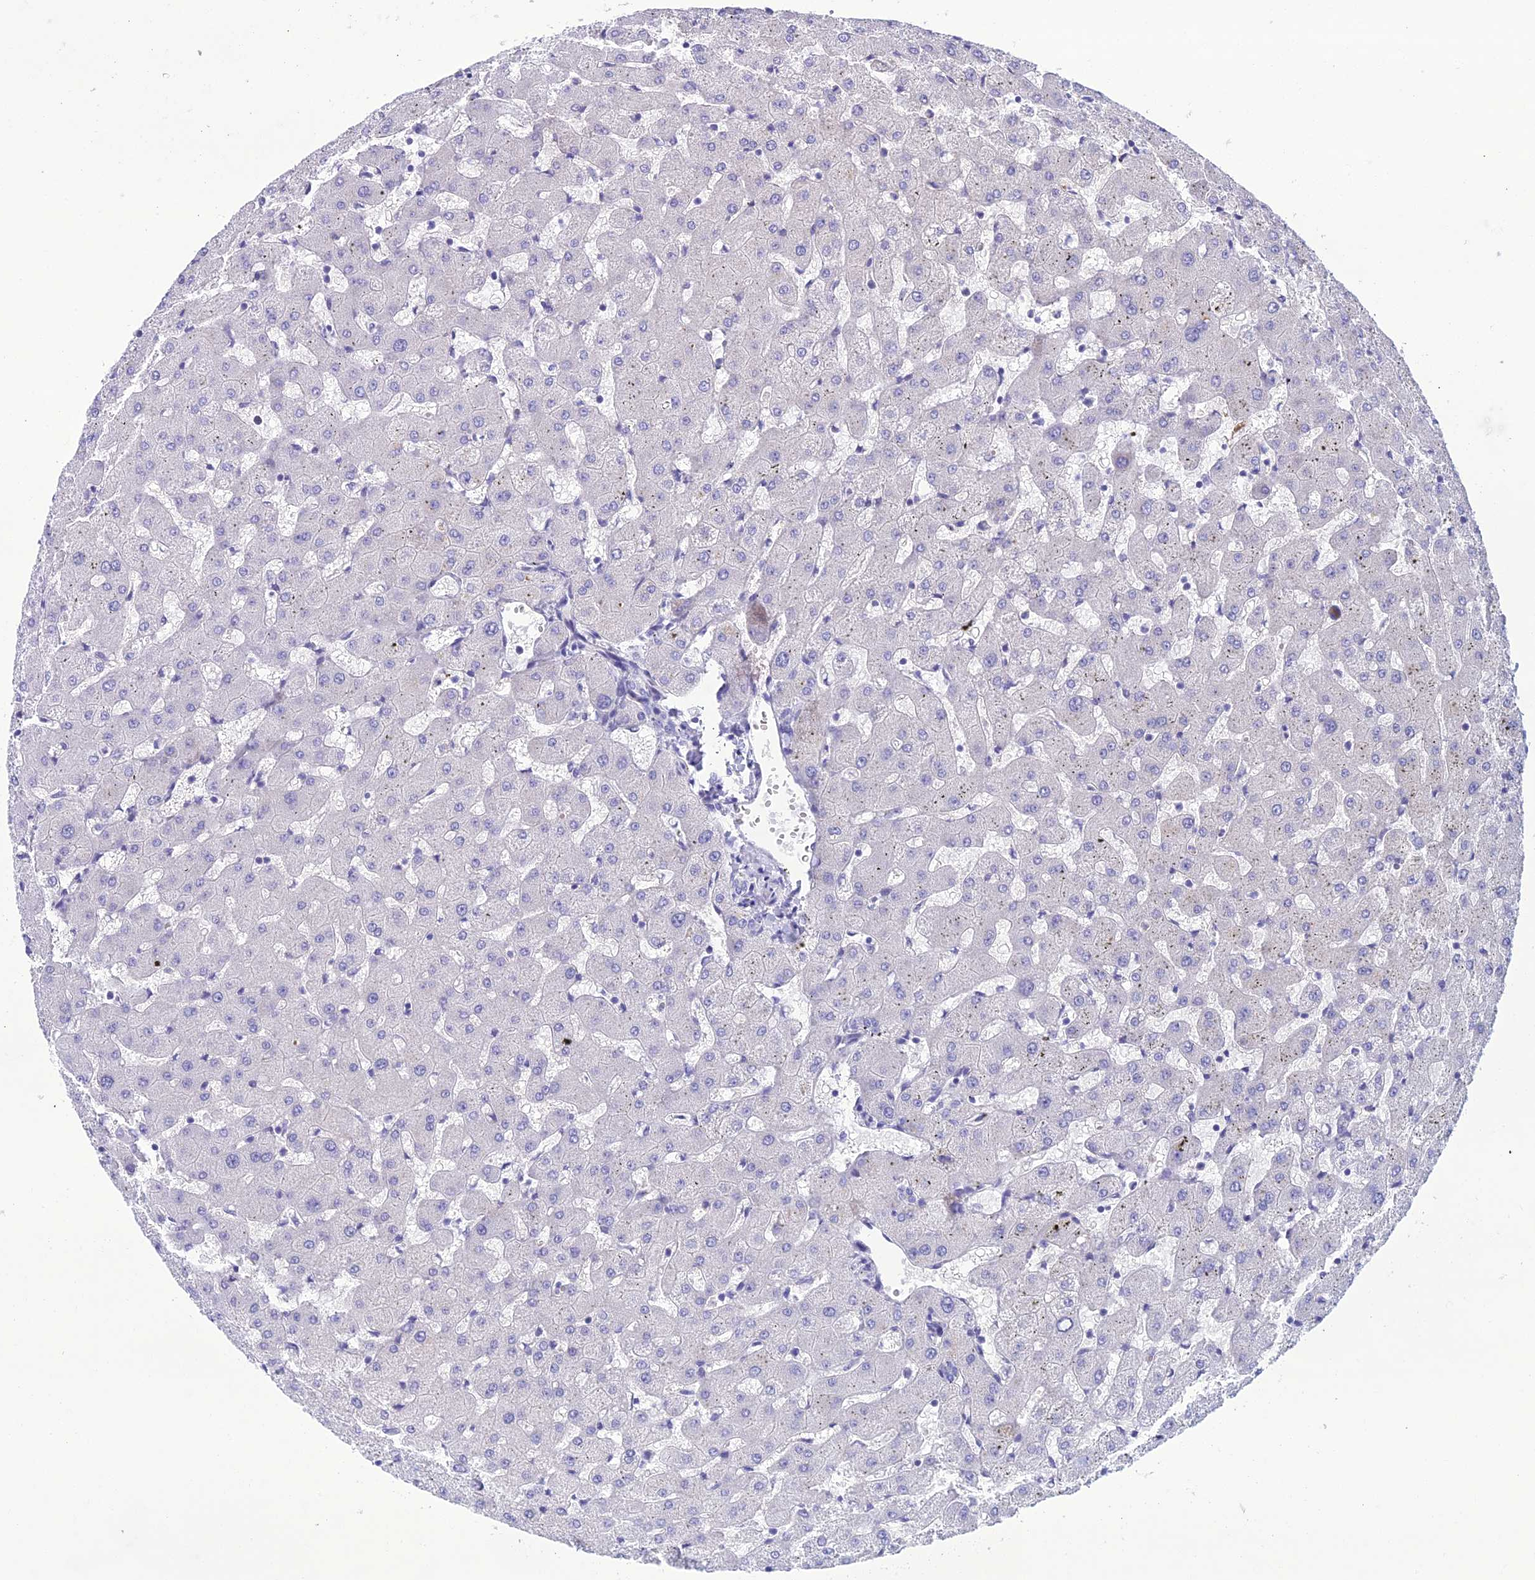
{"staining": {"intensity": "negative", "quantity": "none", "location": "none"}, "tissue": "liver", "cell_type": "Cholangiocytes", "image_type": "normal", "snomed": [{"axis": "morphology", "description": "Normal tissue, NOS"}, {"axis": "topography", "description": "Liver"}], "caption": "Histopathology image shows no protein expression in cholangiocytes of unremarkable liver.", "gene": "OR56B1", "patient": {"sex": "female", "age": 63}}